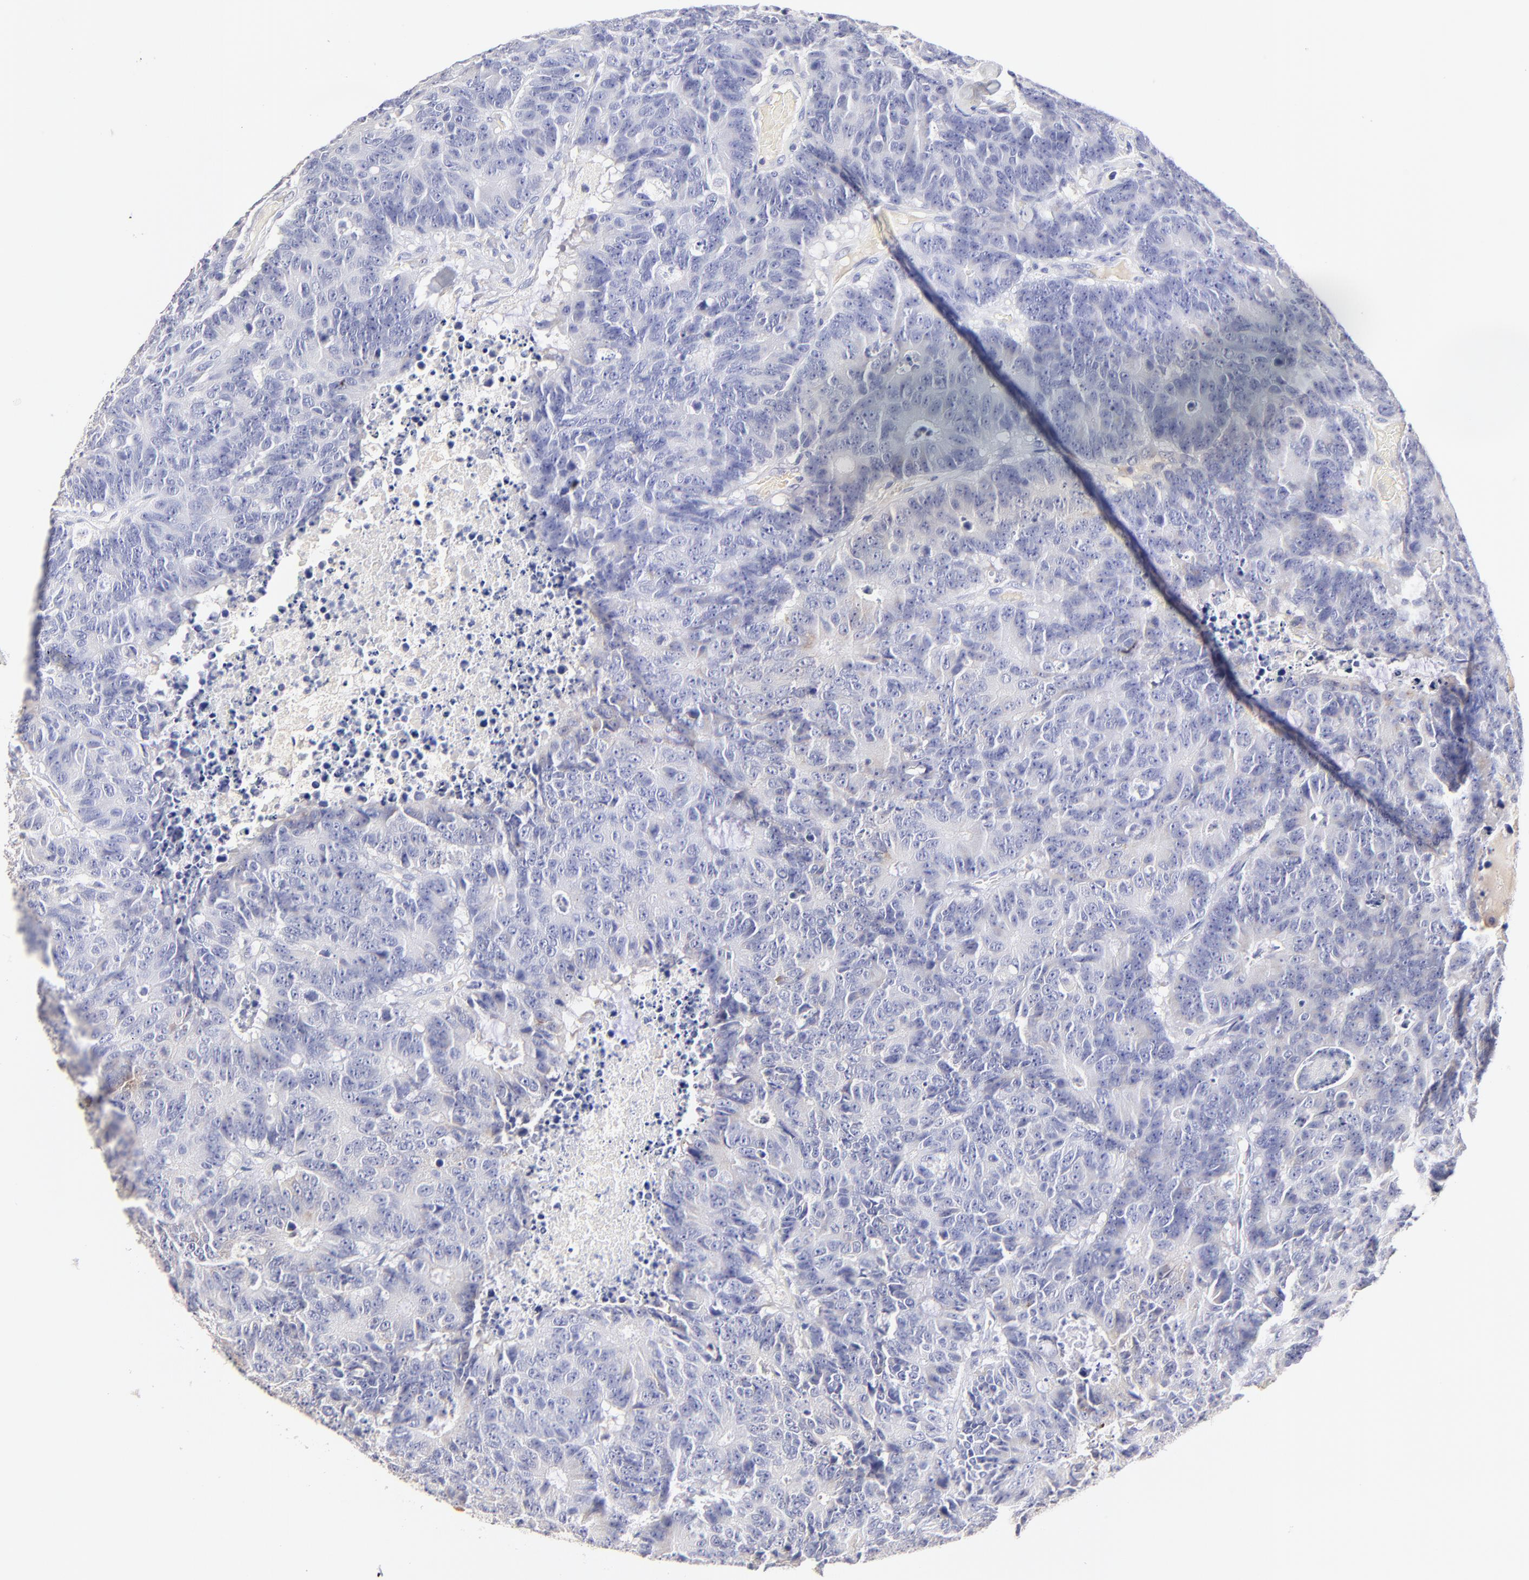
{"staining": {"intensity": "negative", "quantity": "none", "location": "none"}, "tissue": "colorectal cancer", "cell_type": "Tumor cells", "image_type": "cancer", "snomed": [{"axis": "morphology", "description": "Adenocarcinoma, NOS"}, {"axis": "topography", "description": "Colon"}], "caption": "Immunohistochemical staining of colorectal cancer displays no significant expression in tumor cells.", "gene": "ASB9", "patient": {"sex": "female", "age": 86}}